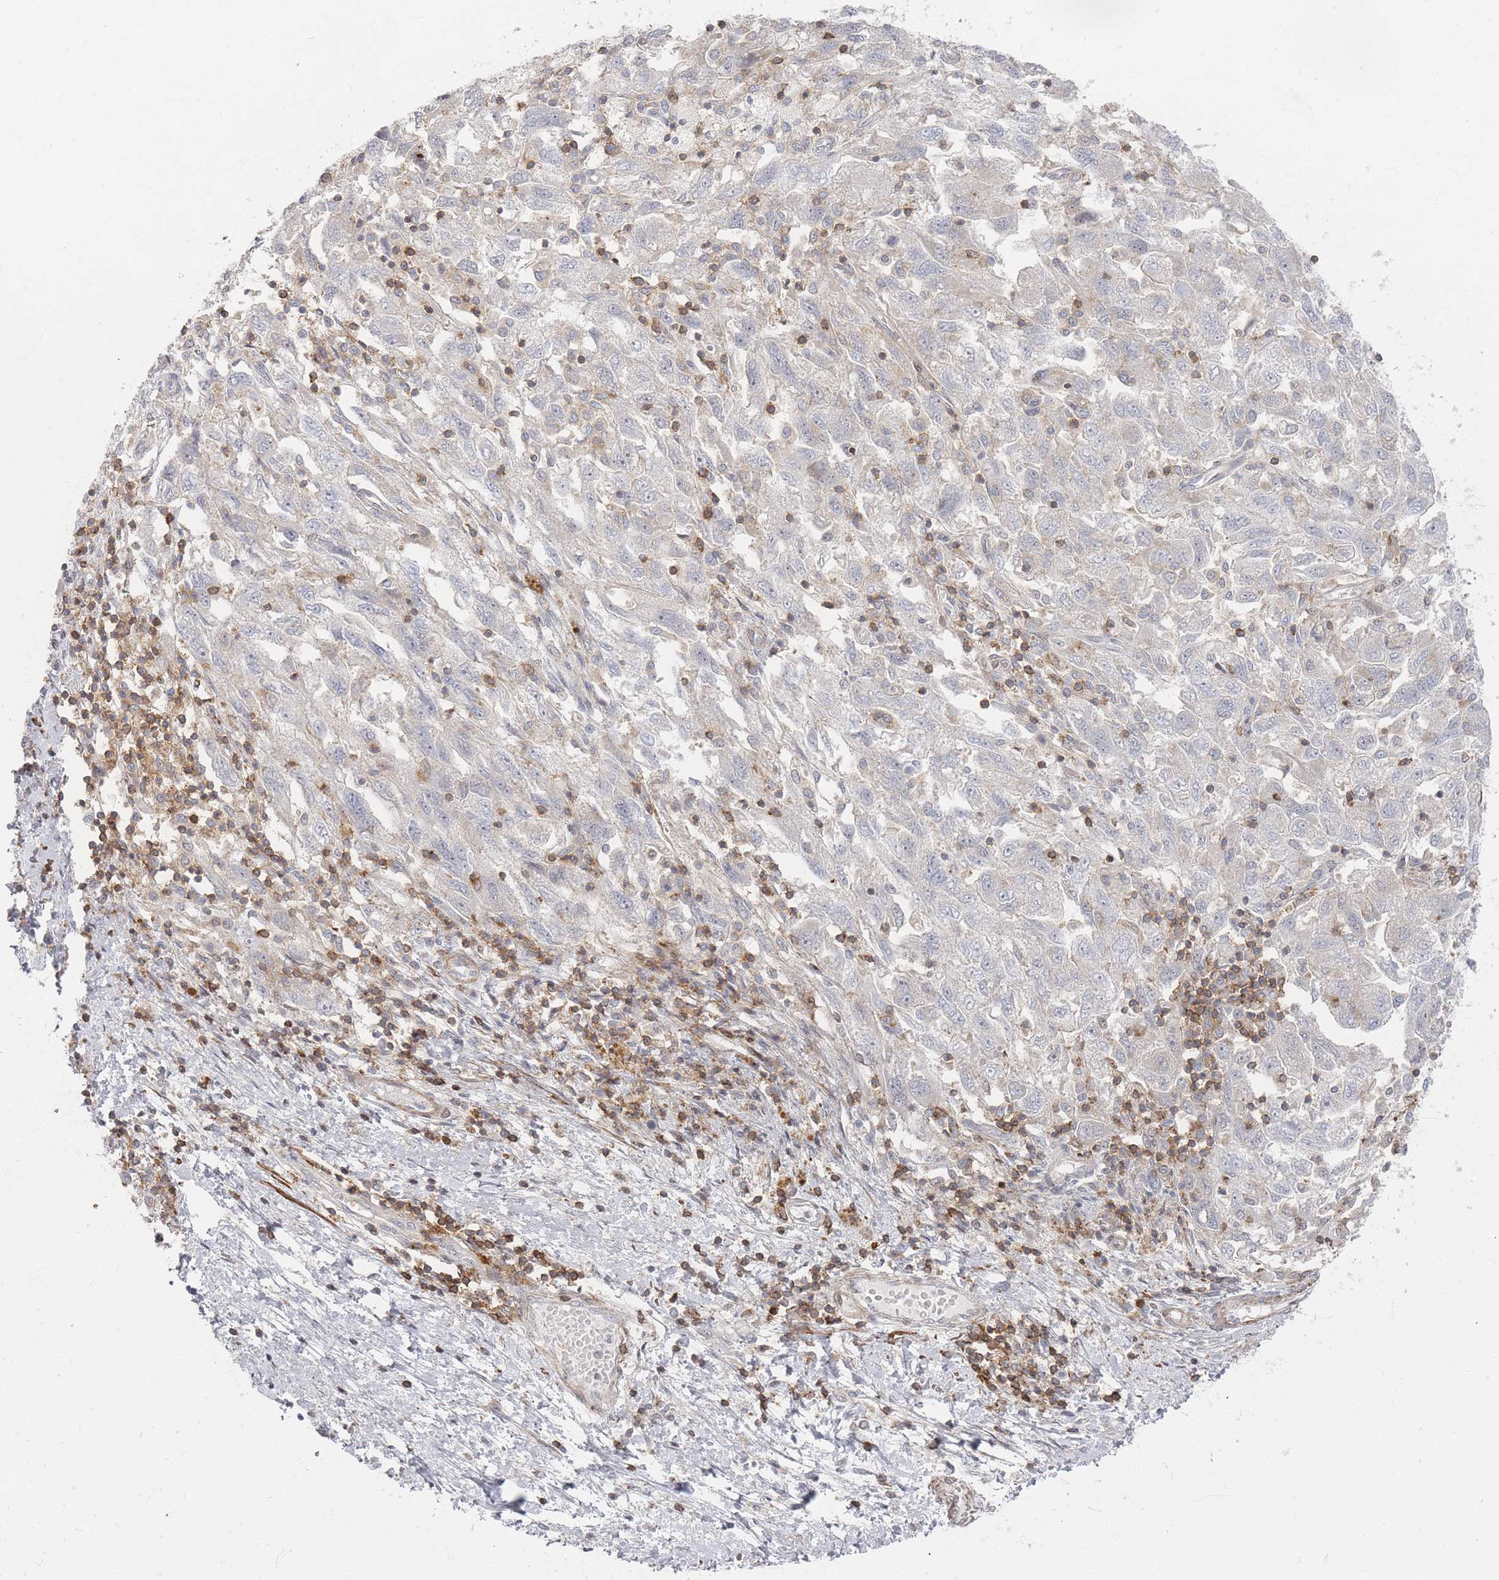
{"staining": {"intensity": "negative", "quantity": "none", "location": "none"}, "tissue": "ovarian cancer", "cell_type": "Tumor cells", "image_type": "cancer", "snomed": [{"axis": "morphology", "description": "Carcinoma, NOS"}, {"axis": "morphology", "description": "Cystadenocarcinoma, serous, NOS"}, {"axis": "topography", "description": "Ovary"}], "caption": "The image shows no staining of tumor cells in carcinoma (ovarian).", "gene": "ZNF852", "patient": {"sex": "female", "age": 69}}